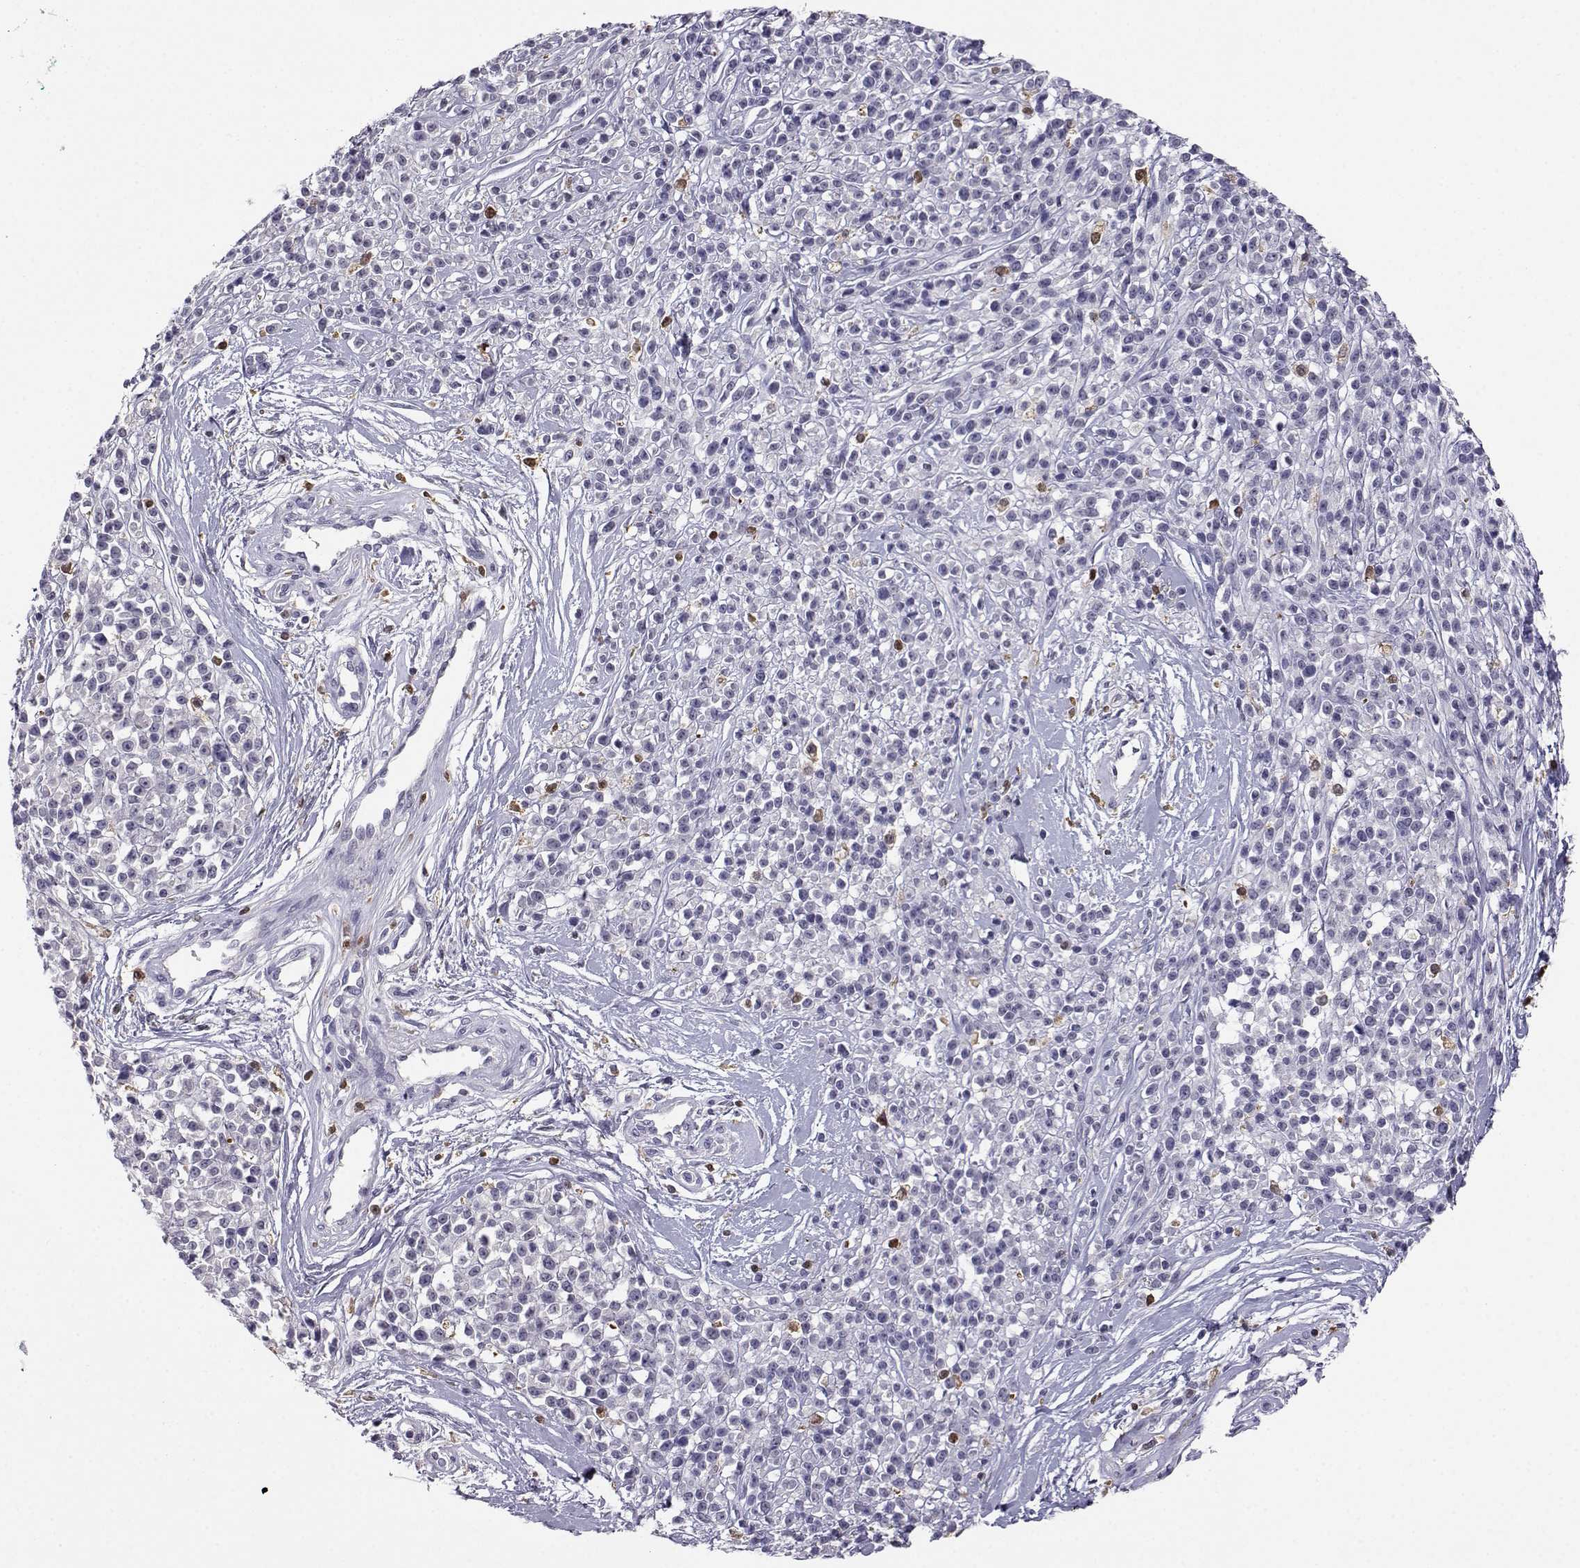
{"staining": {"intensity": "negative", "quantity": "none", "location": "none"}, "tissue": "melanoma", "cell_type": "Tumor cells", "image_type": "cancer", "snomed": [{"axis": "morphology", "description": "Malignant melanoma, NOS"}, {"axis": "topography", "description": "Skin"}, {"axis": "topography", "description": "Skin of trunk"}], "caption": "An immunohistochemistry image of malignant melanoma is shown. There is no staining in tumor cells of malignant melanoma.", "gene": "AKR1B1", "patient": {"sex": "male", "age": 74}}